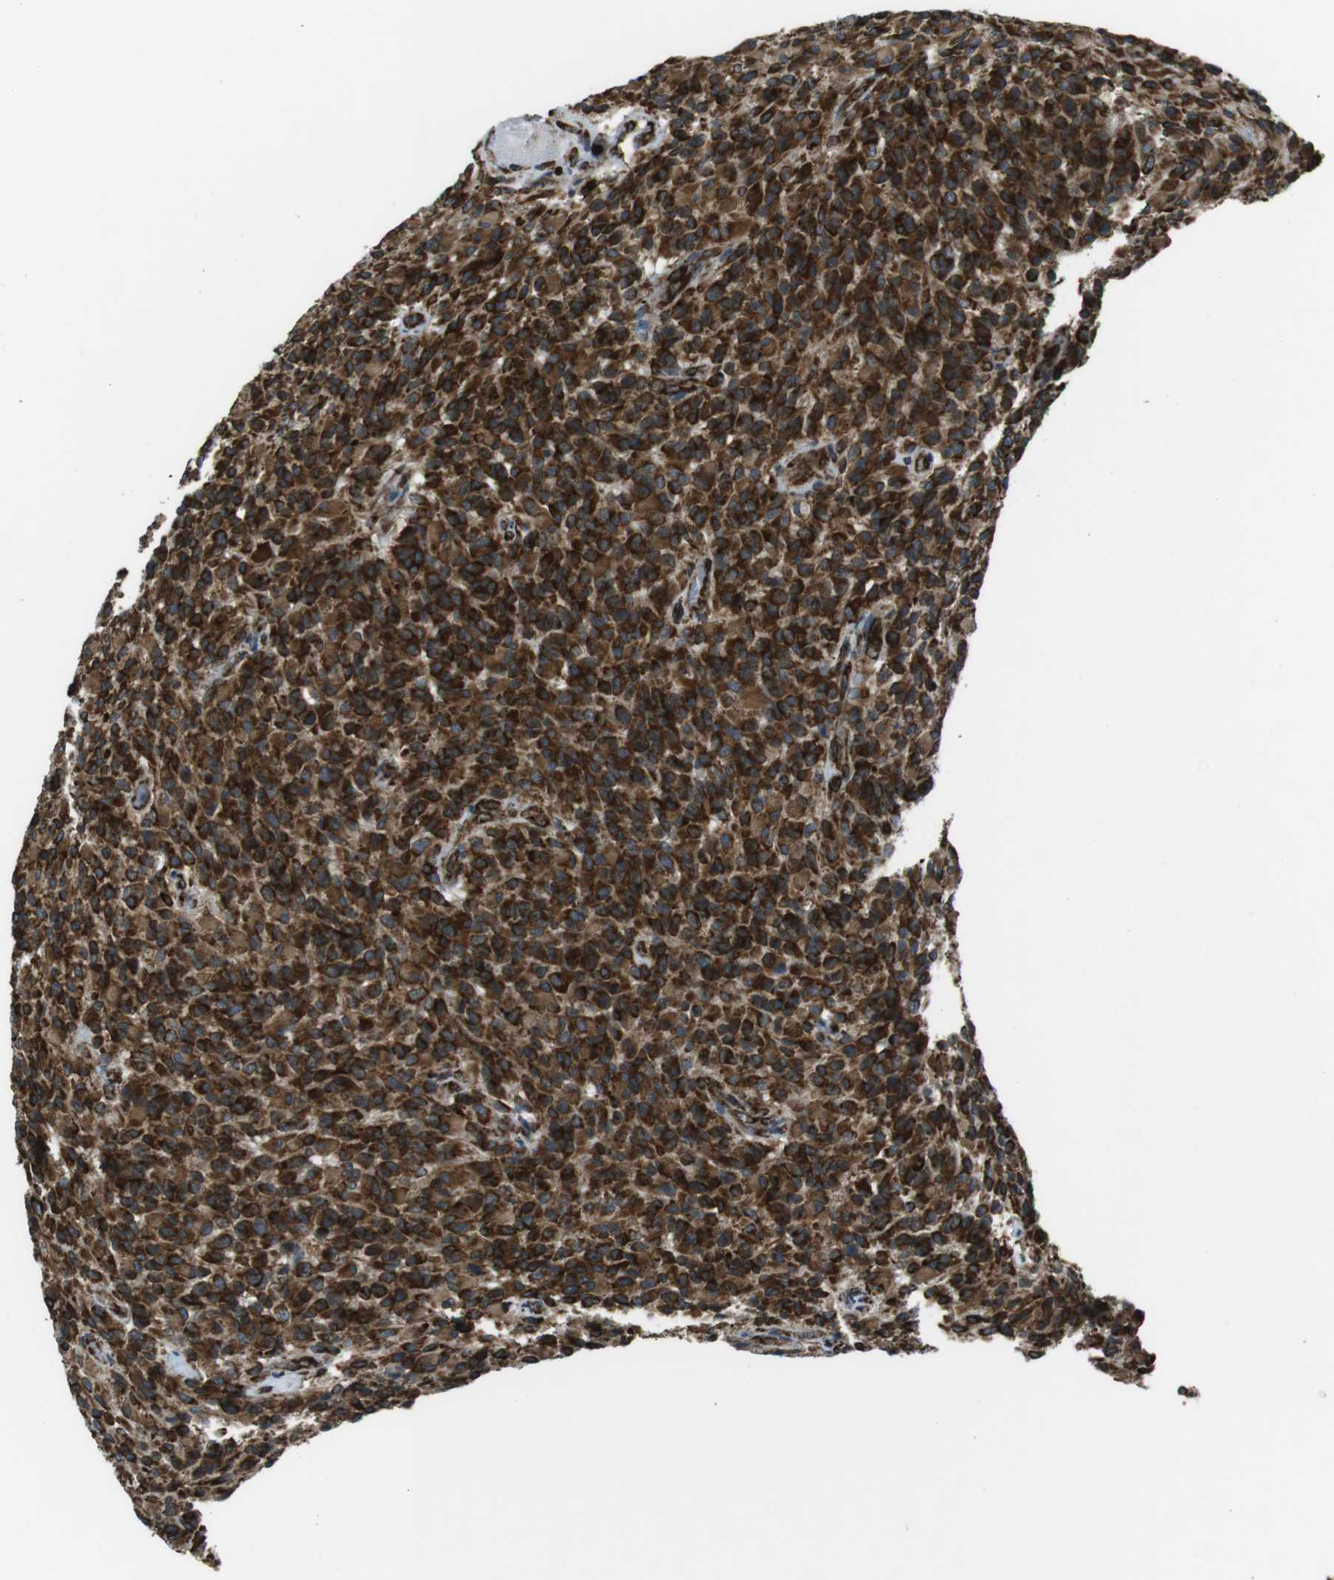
{"staining": {"intensity": "strong", "quantity": ">75%", "location": "cytoplasmic/membranous"}, "tissue": "glioma", "cell_type": "Tumor cells", "image_type": "cancer", "snomed": [{"axis": "morphology", "description": "Glioma, malignant, High grade"}, {"axis": "topography", "description": "Brain"}], "caption": "Brown immunohistochemical staining in glioma demonstrates strong cytoplasmic/membranous positivity in approximately >75% of tumor cells.", "gene": "KTN1", "patient": {"sex": "male", "age": 71}}